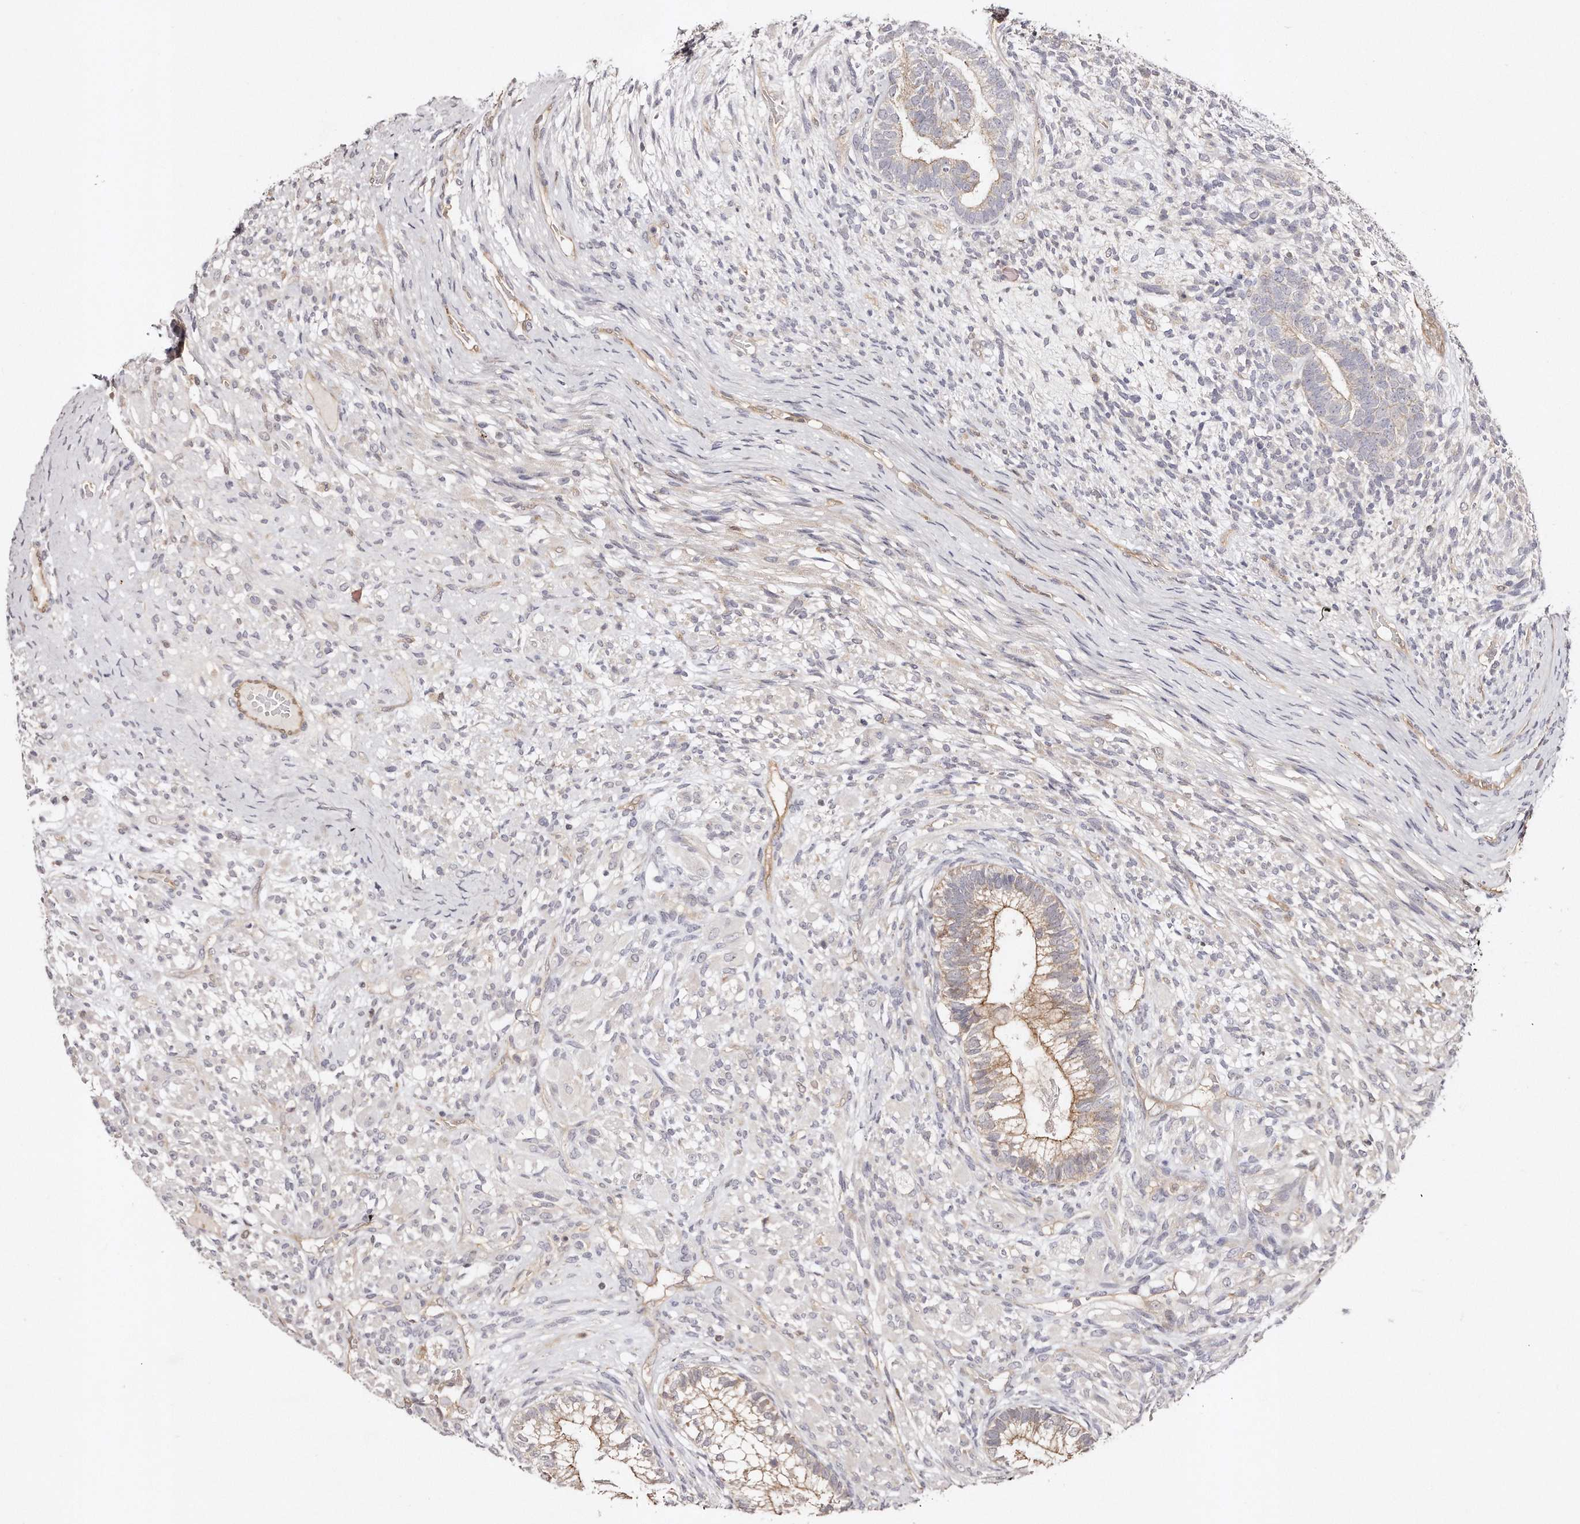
{"staining": {"intensity": "moderate", "quantity": "25%-75%", "location": "cytoplasmic/membranous"}, "tissue": "testis cancer", "cell_type": "Tumor cells", "image_type": "cancer", "snomed": [{"axis": "morphology", "description": "Seminoma, NOS"}, {"axis": "morphology", "description": "Carcinoma, Embryonal, NOS"}, {"axis": "topography", "description": "Testis"}], "caption": "Seminoma (testis) tissue reveals moderate cytoplasmic/membranous positivity in about 25%-75% of tumor cells, visualized by immunohistochemistry.", "gene": "GBP4", "patient": {"sex": "male", "age": 28}}